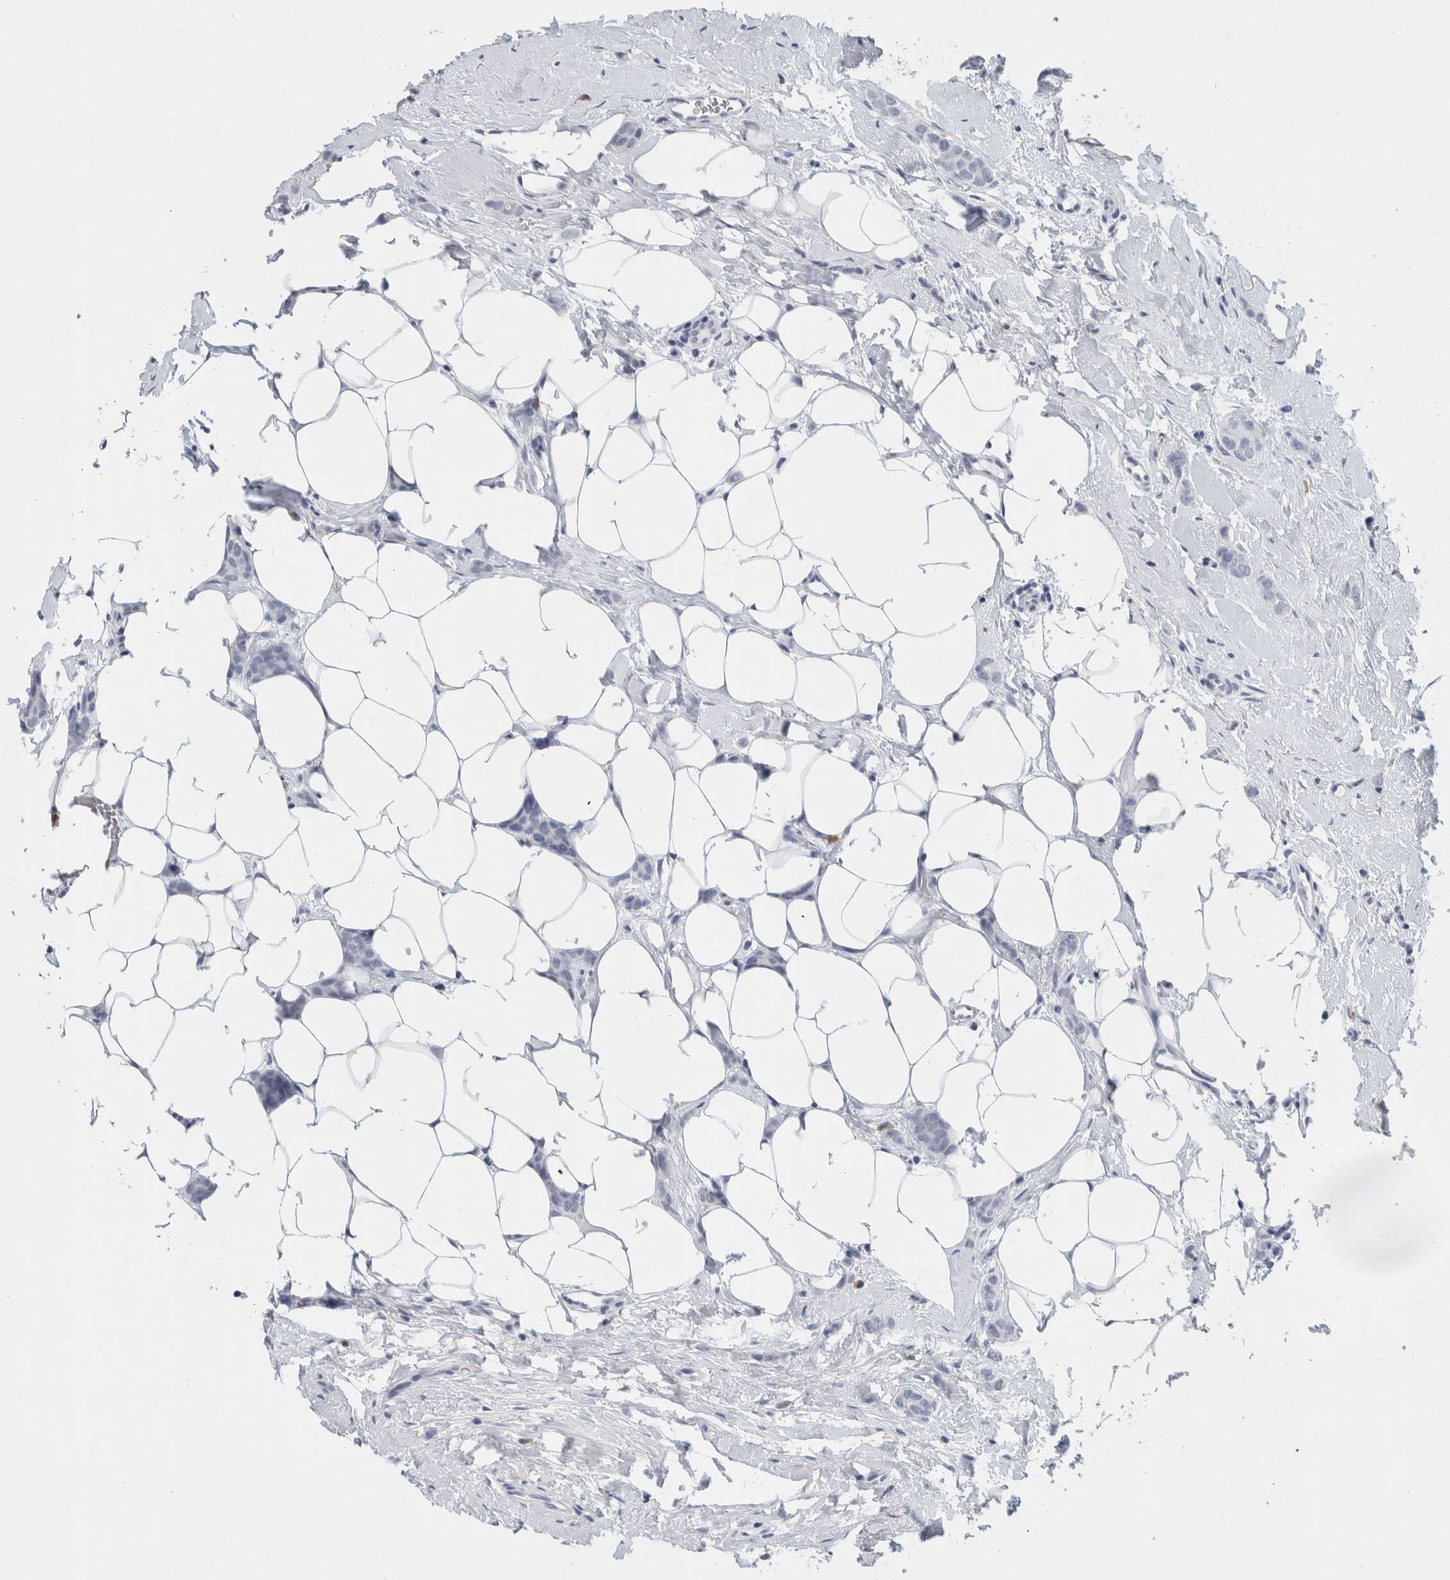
{"staining": {"intensity": "negative", "quantity": "none", "location": "none"}, "tissue": "breast cancer", "cell_type": "Tumor cells", "image_type": "cancer", "snomed": [{"axis": "morphology", "description": "Lobular carcinoma"}, {"axis": "topography", "description": "Skin"}, {"axis": "topography", "description": "Breast"}], "caption": "Tumor cells show no significant staining in breast cancer.", "gene": "SCN2A", "patient": {"sex": "female", "age": 46}}